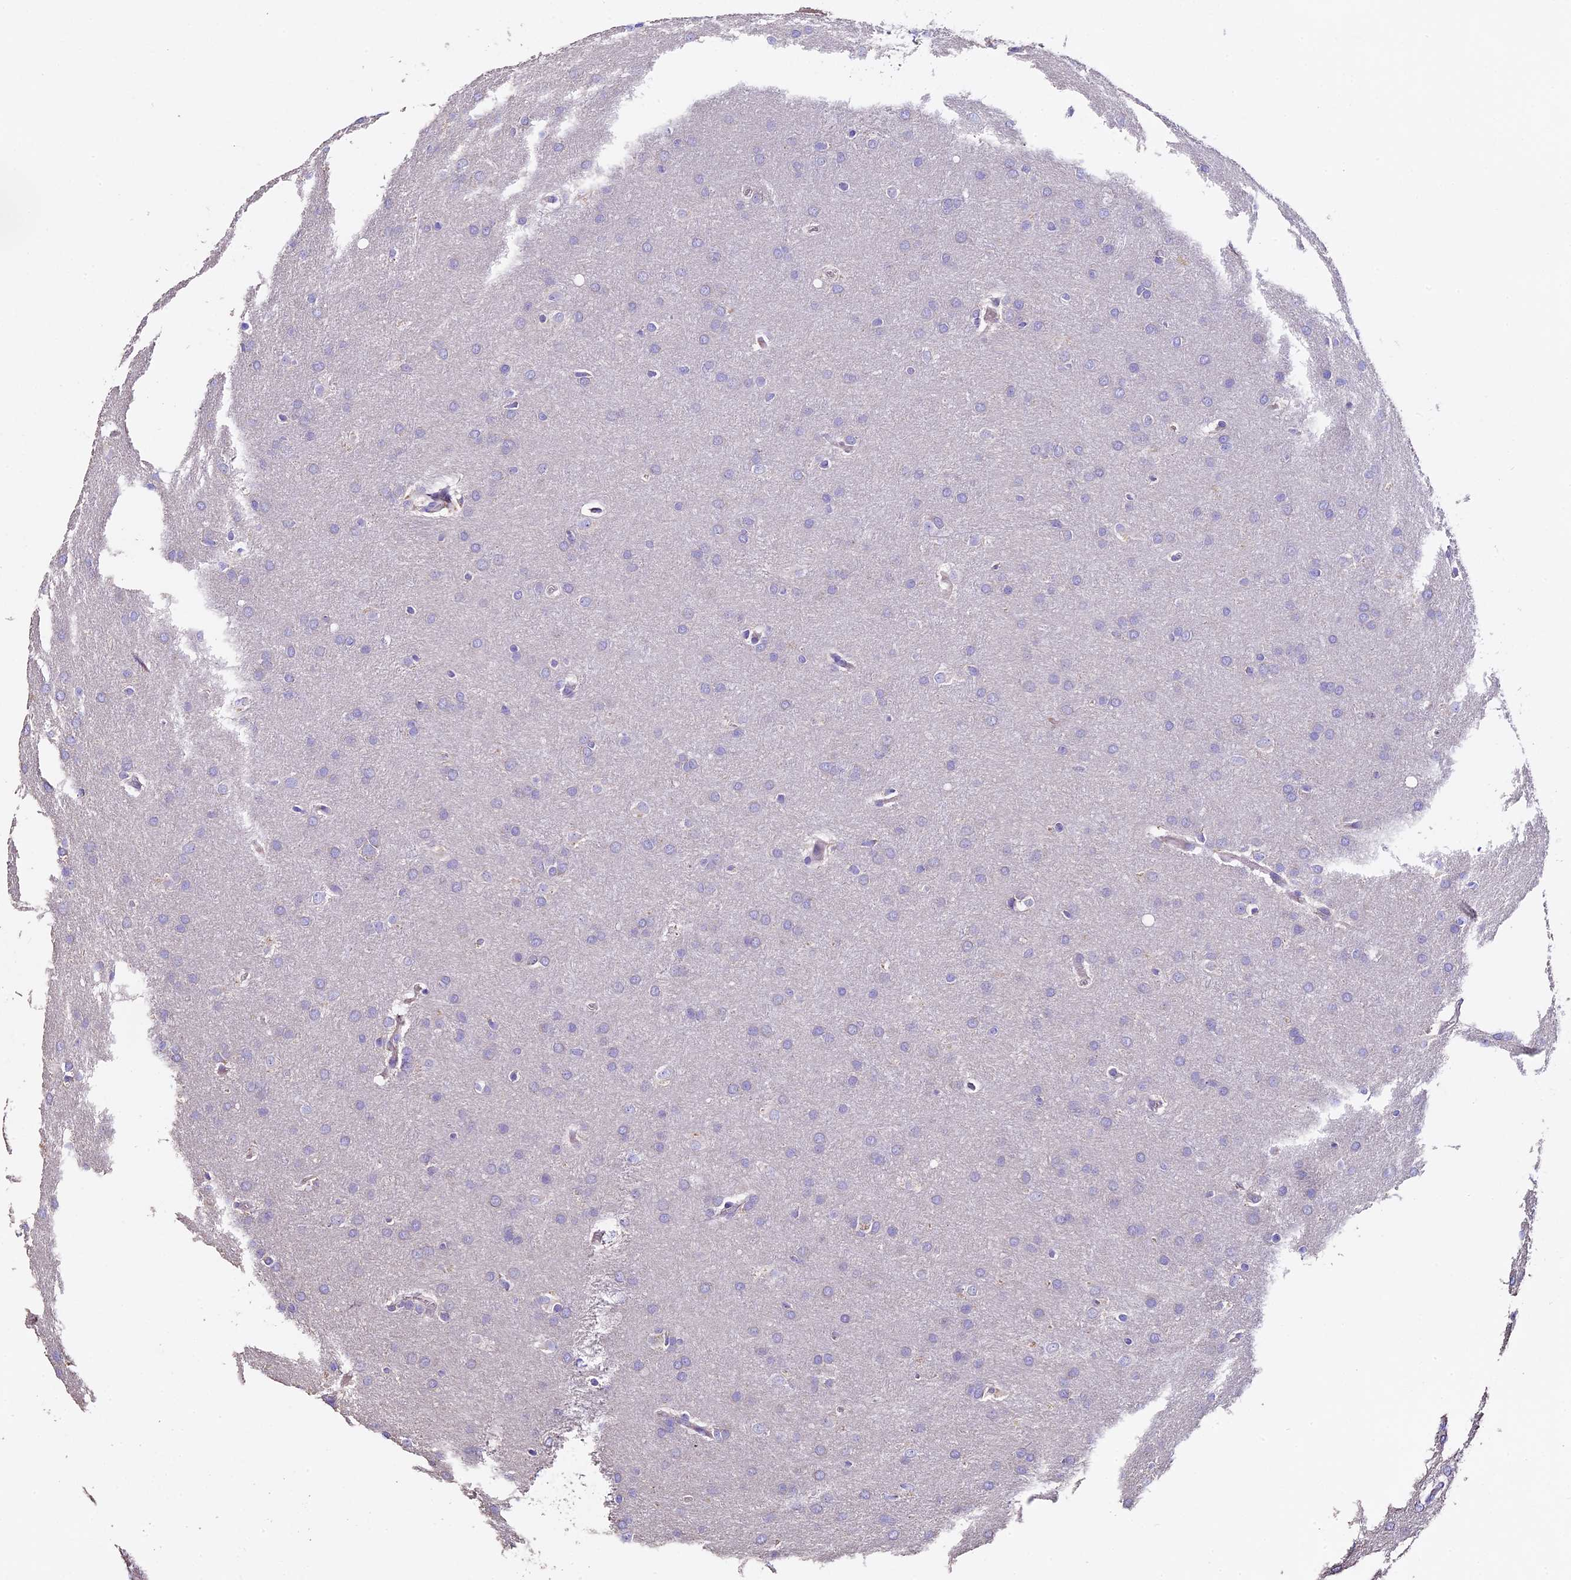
{"staining": {"intensity": "negative", "quantity": "none", "location": "none"}, "tissue": "glioma", "cell_type": "Tumor cells", "image_type": "cancer", "snomed": [{"axis": "morphology", "description": "Glioma, malignant, Low grade"}, {"axis": "topography", "description": "Brain"}], "caption": "Immunohistochemistry (IHC) image of neoplastic tissue: malignant glioma (low-grade) stained with DAB (3,3'-diaminobenzidine) shows no significant protein positivity in tumor cells.", "gene": "FBXW9", "patient": {"sex": "female", "age": 32}}